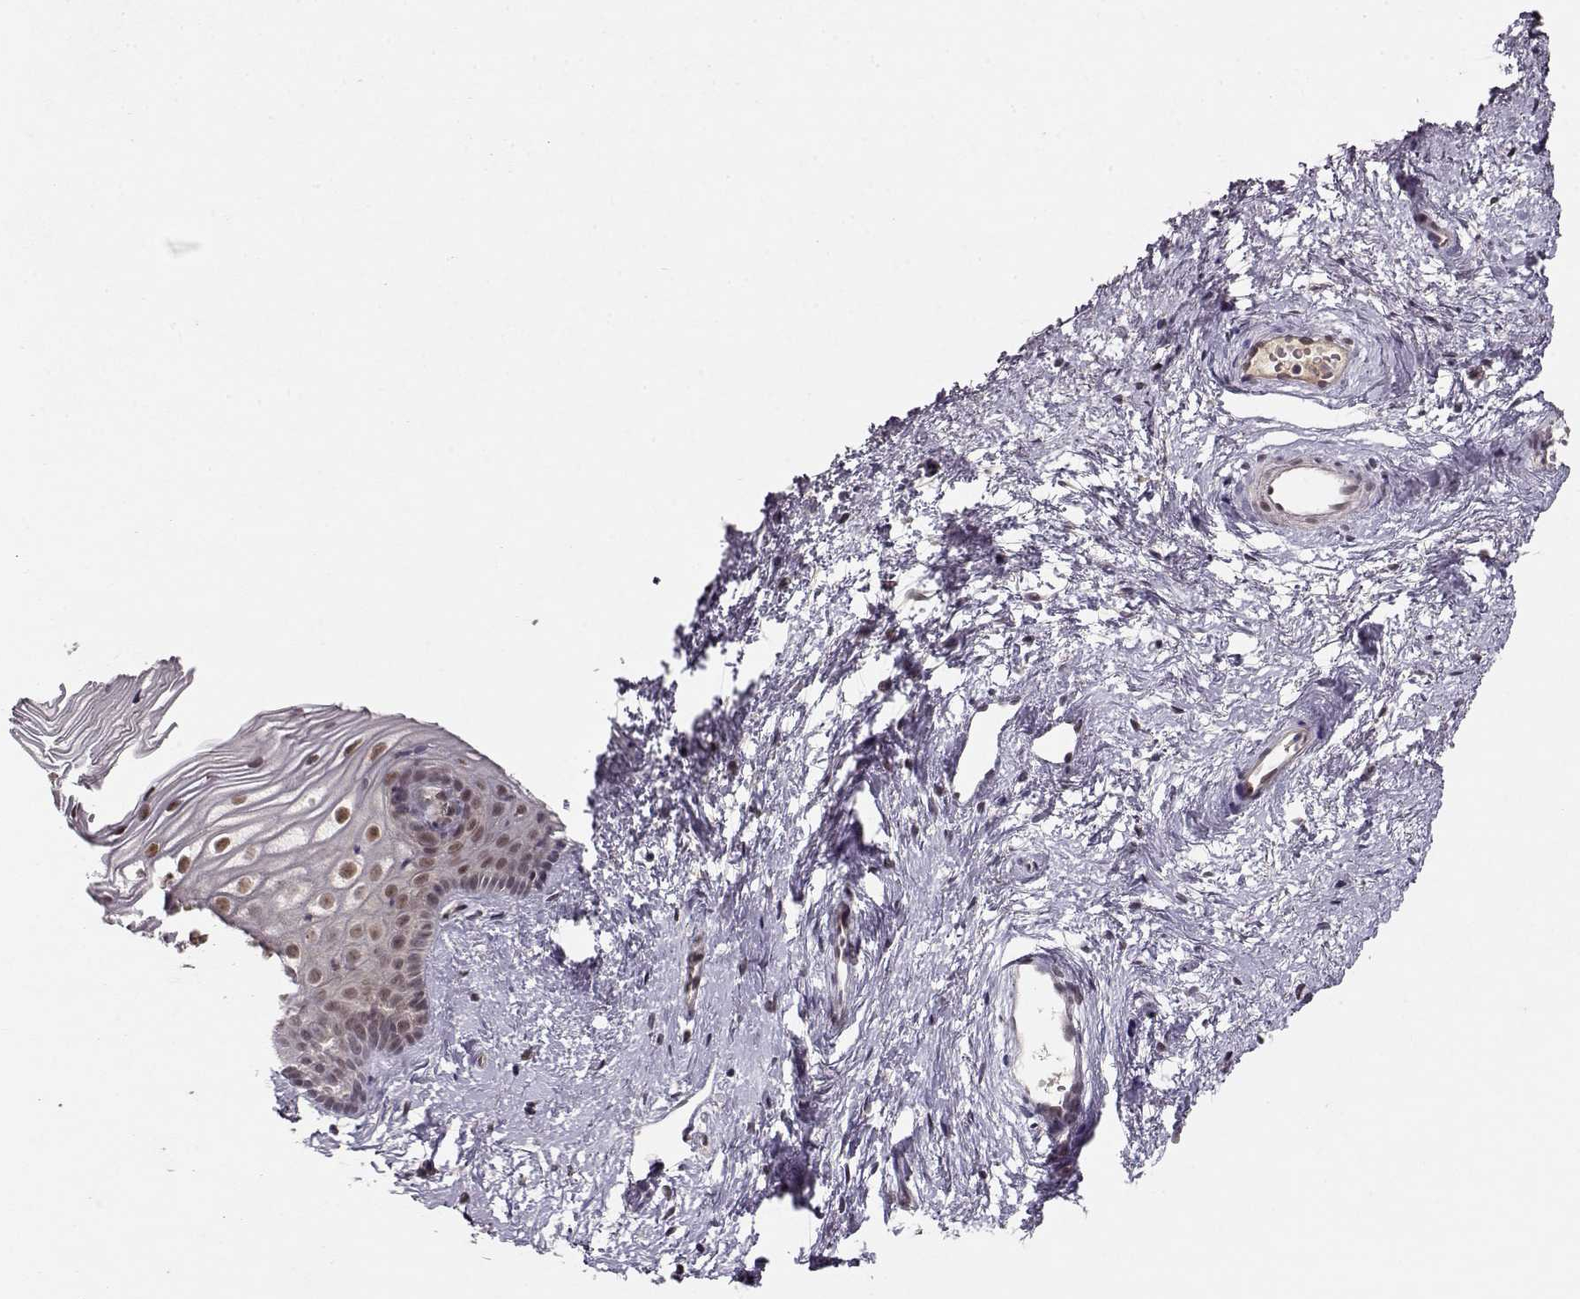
{"staining": {"intensity": "weak", "quantity": "<25%", "location": "cytoplasmic/membranous"}, "tissue": "cervix", "cell_type": "Glandular cells", "image_type": "normal", "snomed": [{"axis": "morphology", "description": "Normal tissue, NOS"}, {"axis": "topography", "description": "Cervix"}], "caption": "A high-resolution image shows IHC staining of benign cervix, which displays no significant expression in glandular cells. (Brightfield microscopy of DAB immunohistochemistry at high magnification).", "gene": "CSNK2A1", "patient": {"sex": "female", "age": 40}}